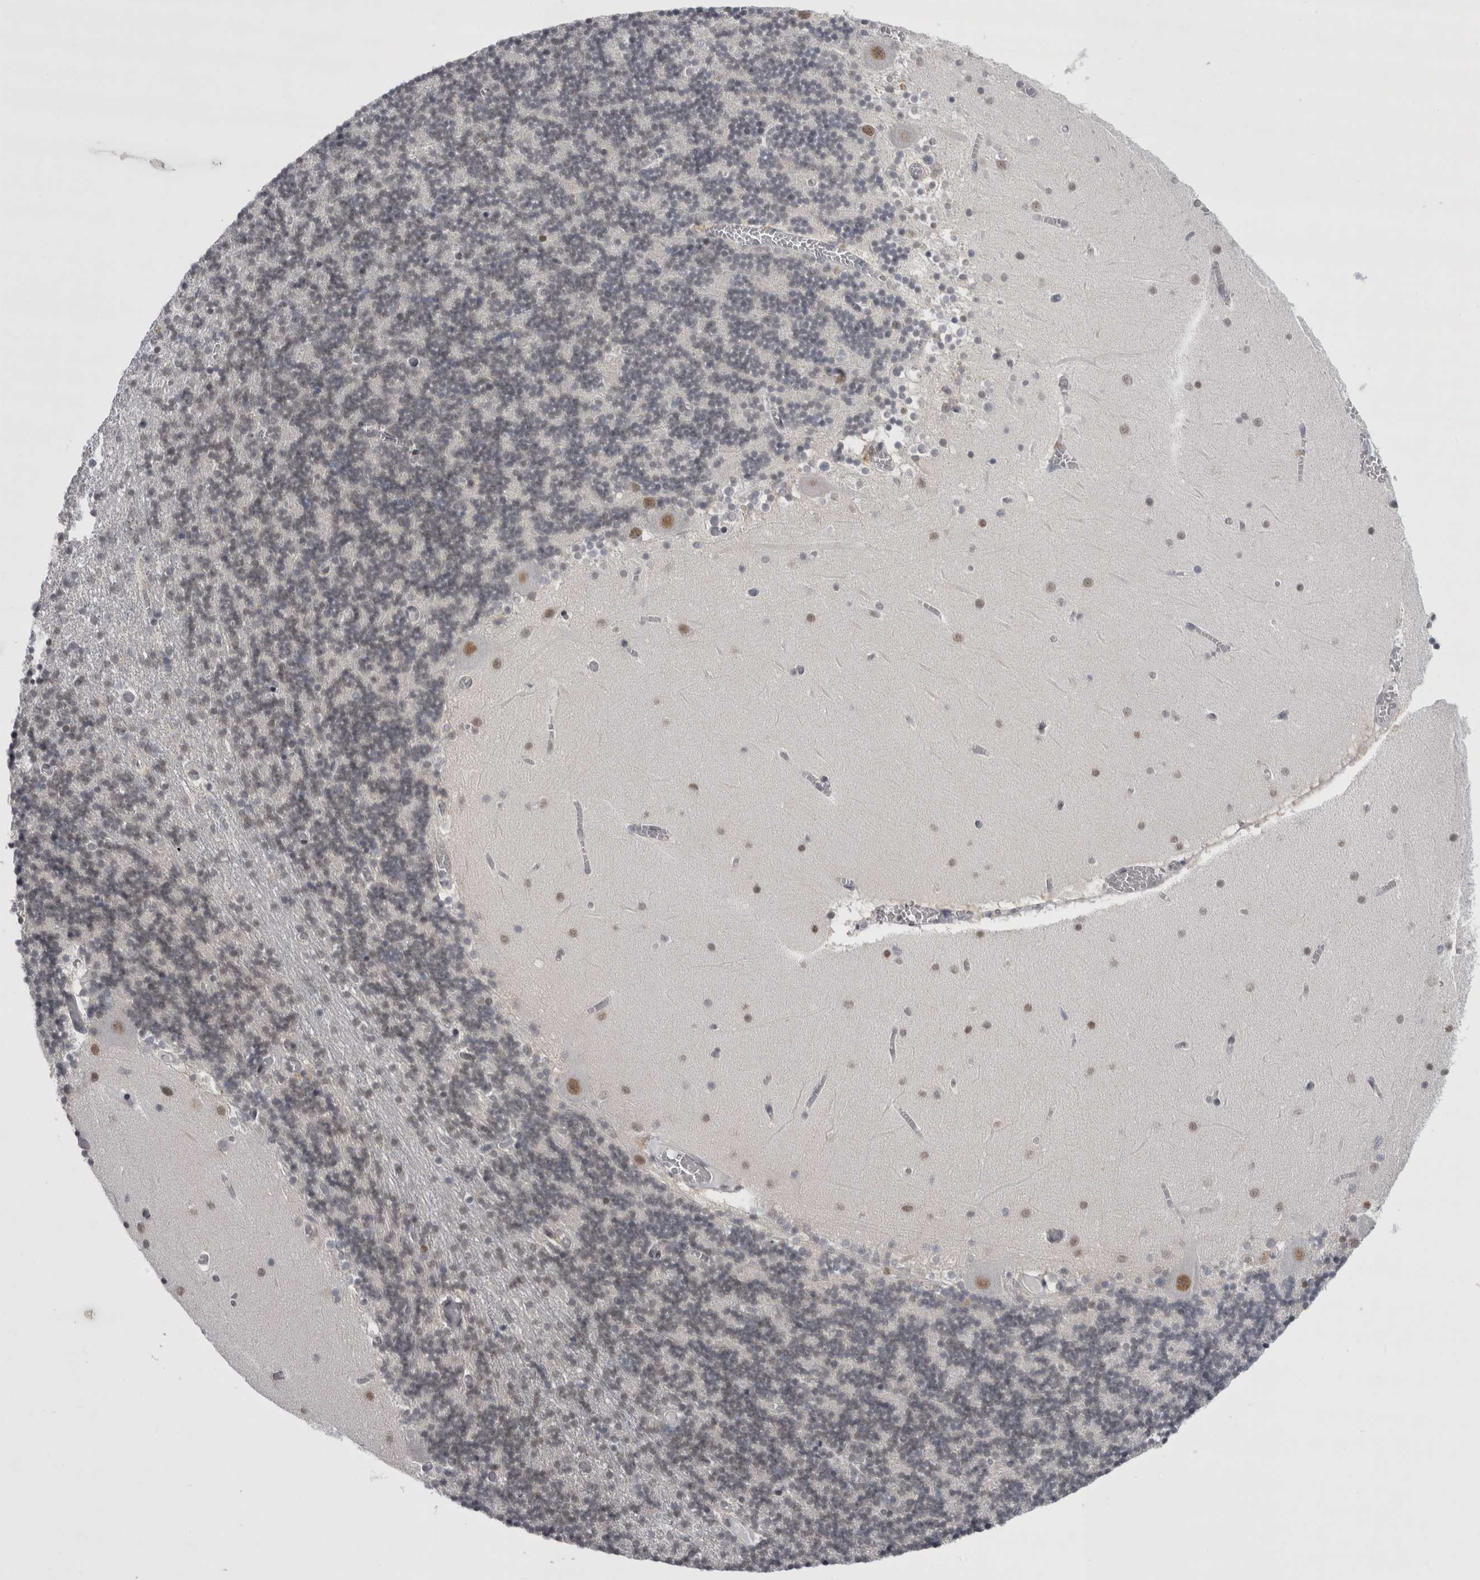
{"staining": {"intensity": "weak", "quantity": "<25%", "location": "nuclear"}, "tissue": "cerebellum", "cell_type": "Cells in granular layer", "image_type": "normal", "snomed": [{"axis": "morphology", "description": "Normal tissue, NOS"}, {"axis": "topography", "description": "Cerebellum"}], "caption": "Human cerebellum stained for a protein using immunohistochemistry displays no expression in cells in granular layer.", "gene": "PSMB2", "patient": {"sex": "female", "age": 28}}